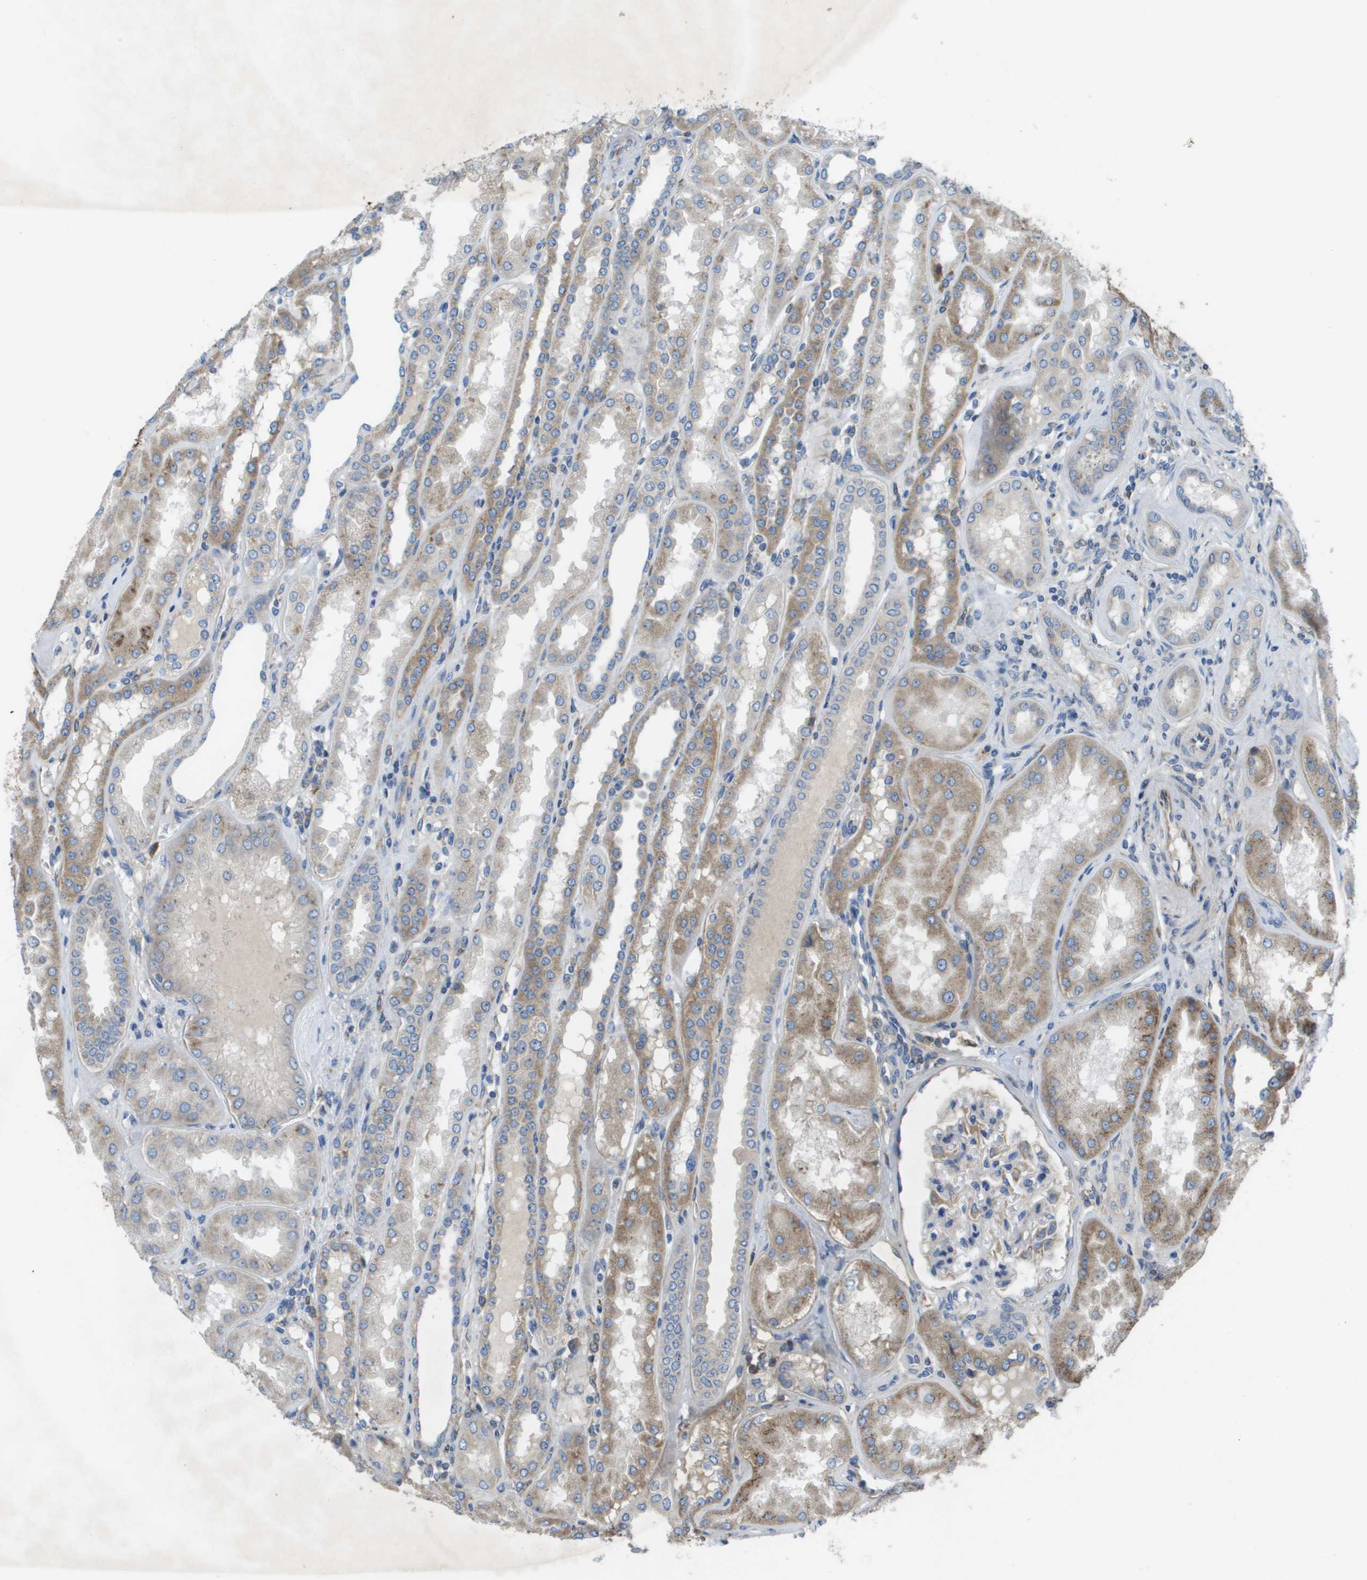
{"staining": {"intensity": "weak", "quantity": "<25%", "location": "cytoplasmic/membranous"}, "tissue": "kidney", "cell_type": "Cells in glomeruli", "image_type": "normal", "snomed": [{"axis": "morphology", "description": "Normal tissue, NOS"}, {"axis": "topography", "description": "Kidney"}], "caption": "IHC photomicrograph of unremarkable kidney: human kidney stained with DAB displays no significant protein expression in cells in glomeruli. The staining was performed using DAB to visualize the protein expression in brown, while the nuclei were stained in blue with hematoxylin (Magnification: 20x).", "gene": "CLCN2", "patient": {"sex": "female", "age": 56}}